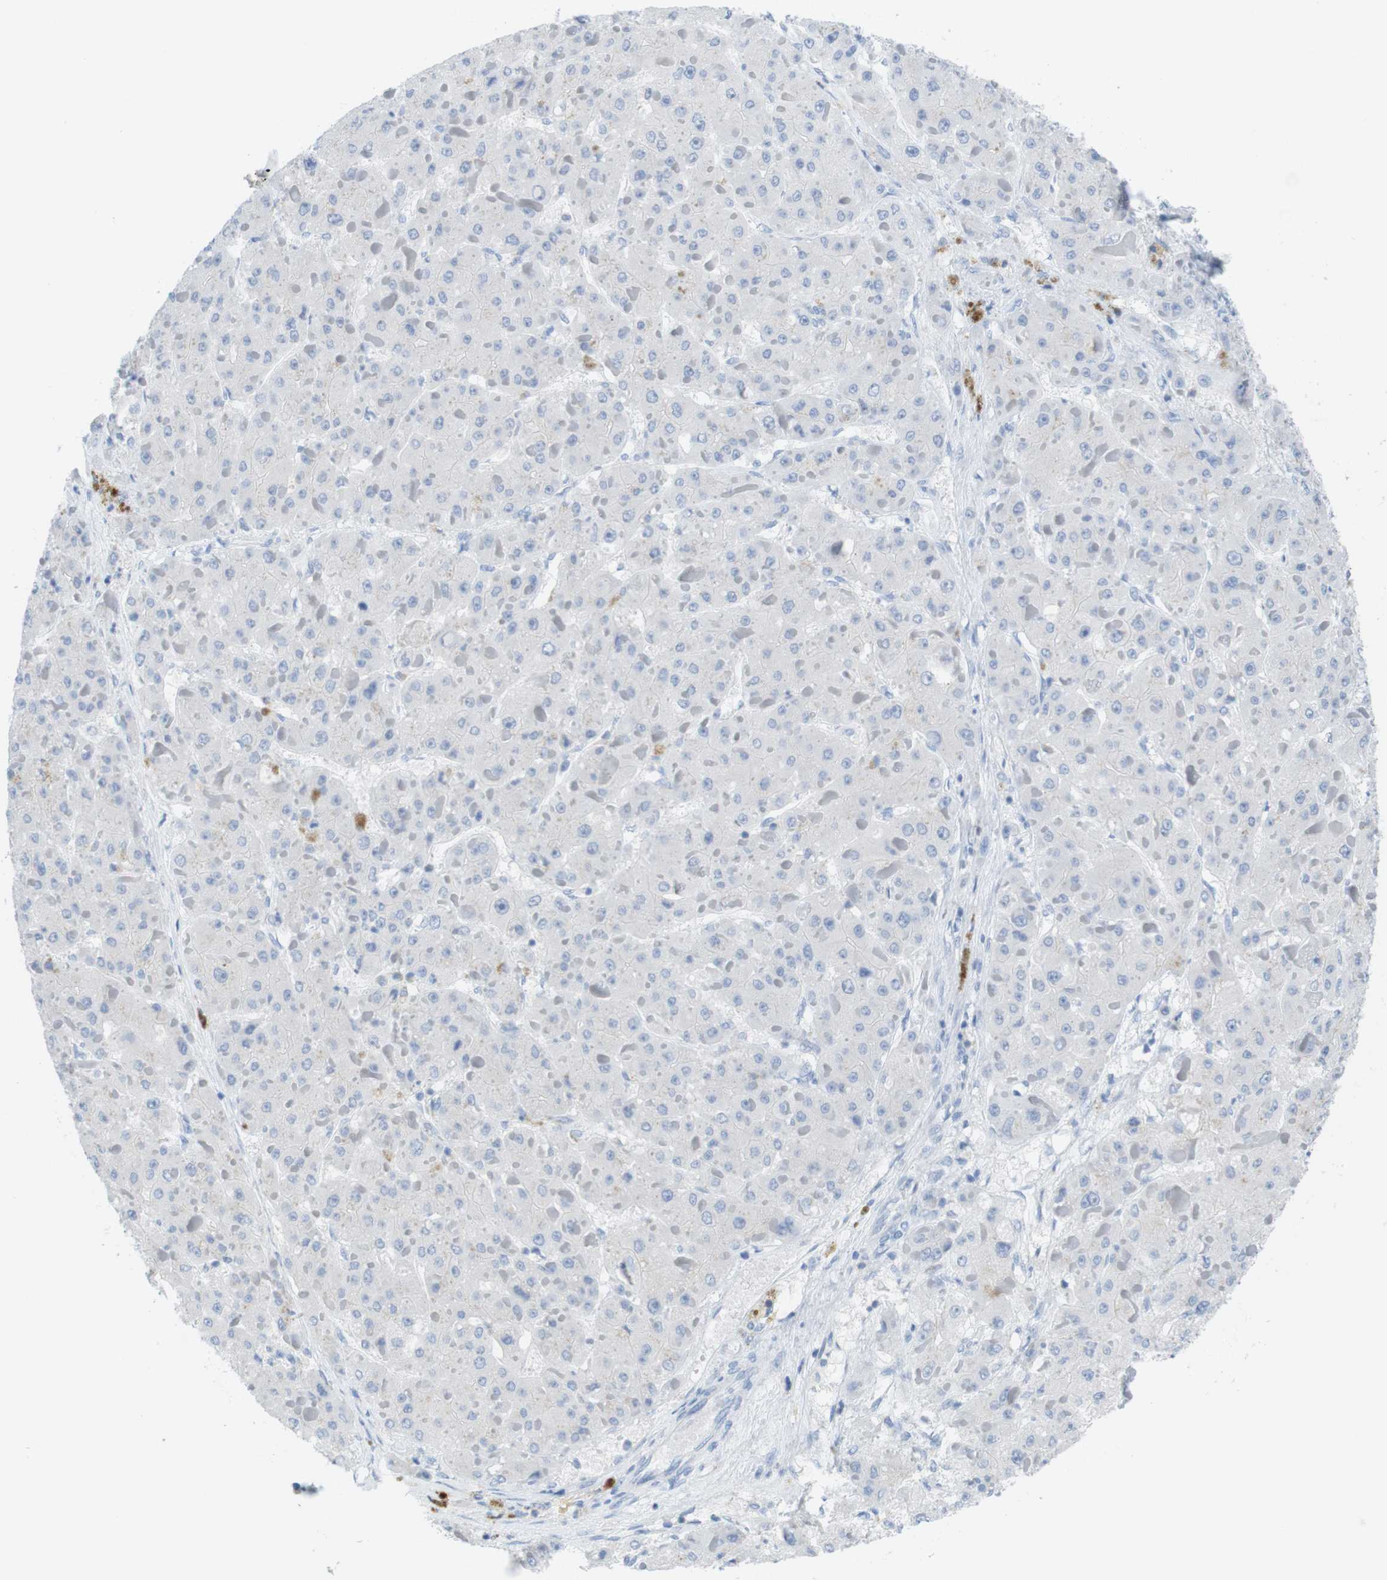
{"staining": {"intensity": "negative", "quantity": "none", "location": "none"}, "tissue": "liver cancer", "cell_type": "Tumor cells", "image_type": "cancer", "snomed": [{"axis": "morphology", "description": "Carcinoma, Hepatocellular, NOS"}, {"axis": "topography", "description": "Liver"}], "caption": "Immunohistochemical staining of human liver hepatocellular carcinoma displays no significant staining in tumor cells.", "gene": "CD5", "patient": {"sex": "female", "age": 73}}